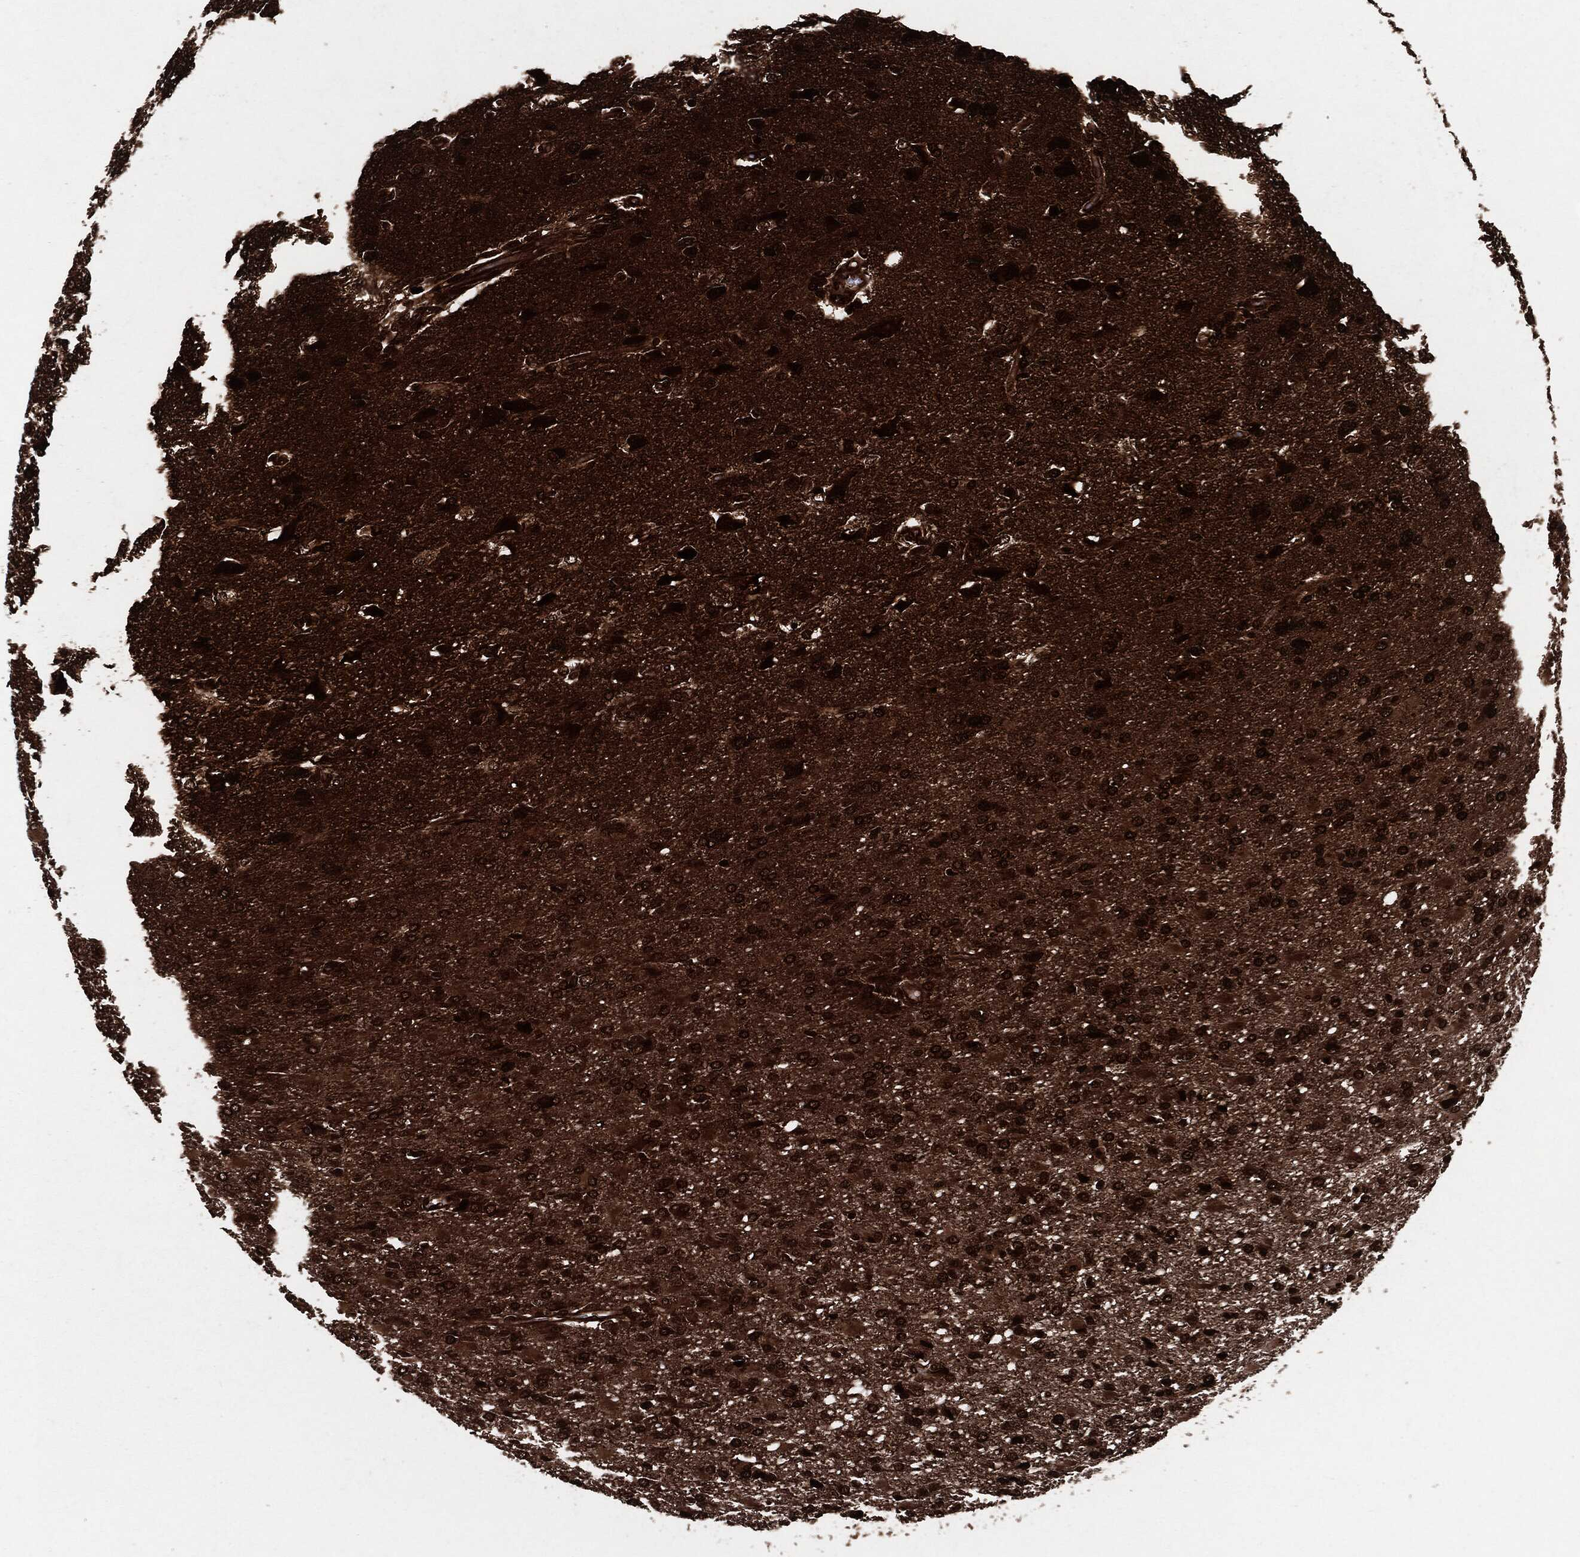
{"staining": {"intensity": "strong", "quantity": ">75%", "location": "cytoplasmic/membranous"}, "tissue": "glioma", "cell_type": "Tumor cells", "image_type": "cancer", "snomed": [{"axis": "morphology", "description": "Glioma, malignant, High grade"}, {"axis": "topography", "description": "Brain"}], "caption": "High-power microscopy captured an IHC photomicrograph of glioma, revealing strong cytoplasmic/membranous expression in about >75% of tumor cells.", "gene": "YWHAB", "patient": {"sex": "male", "age": 68}}